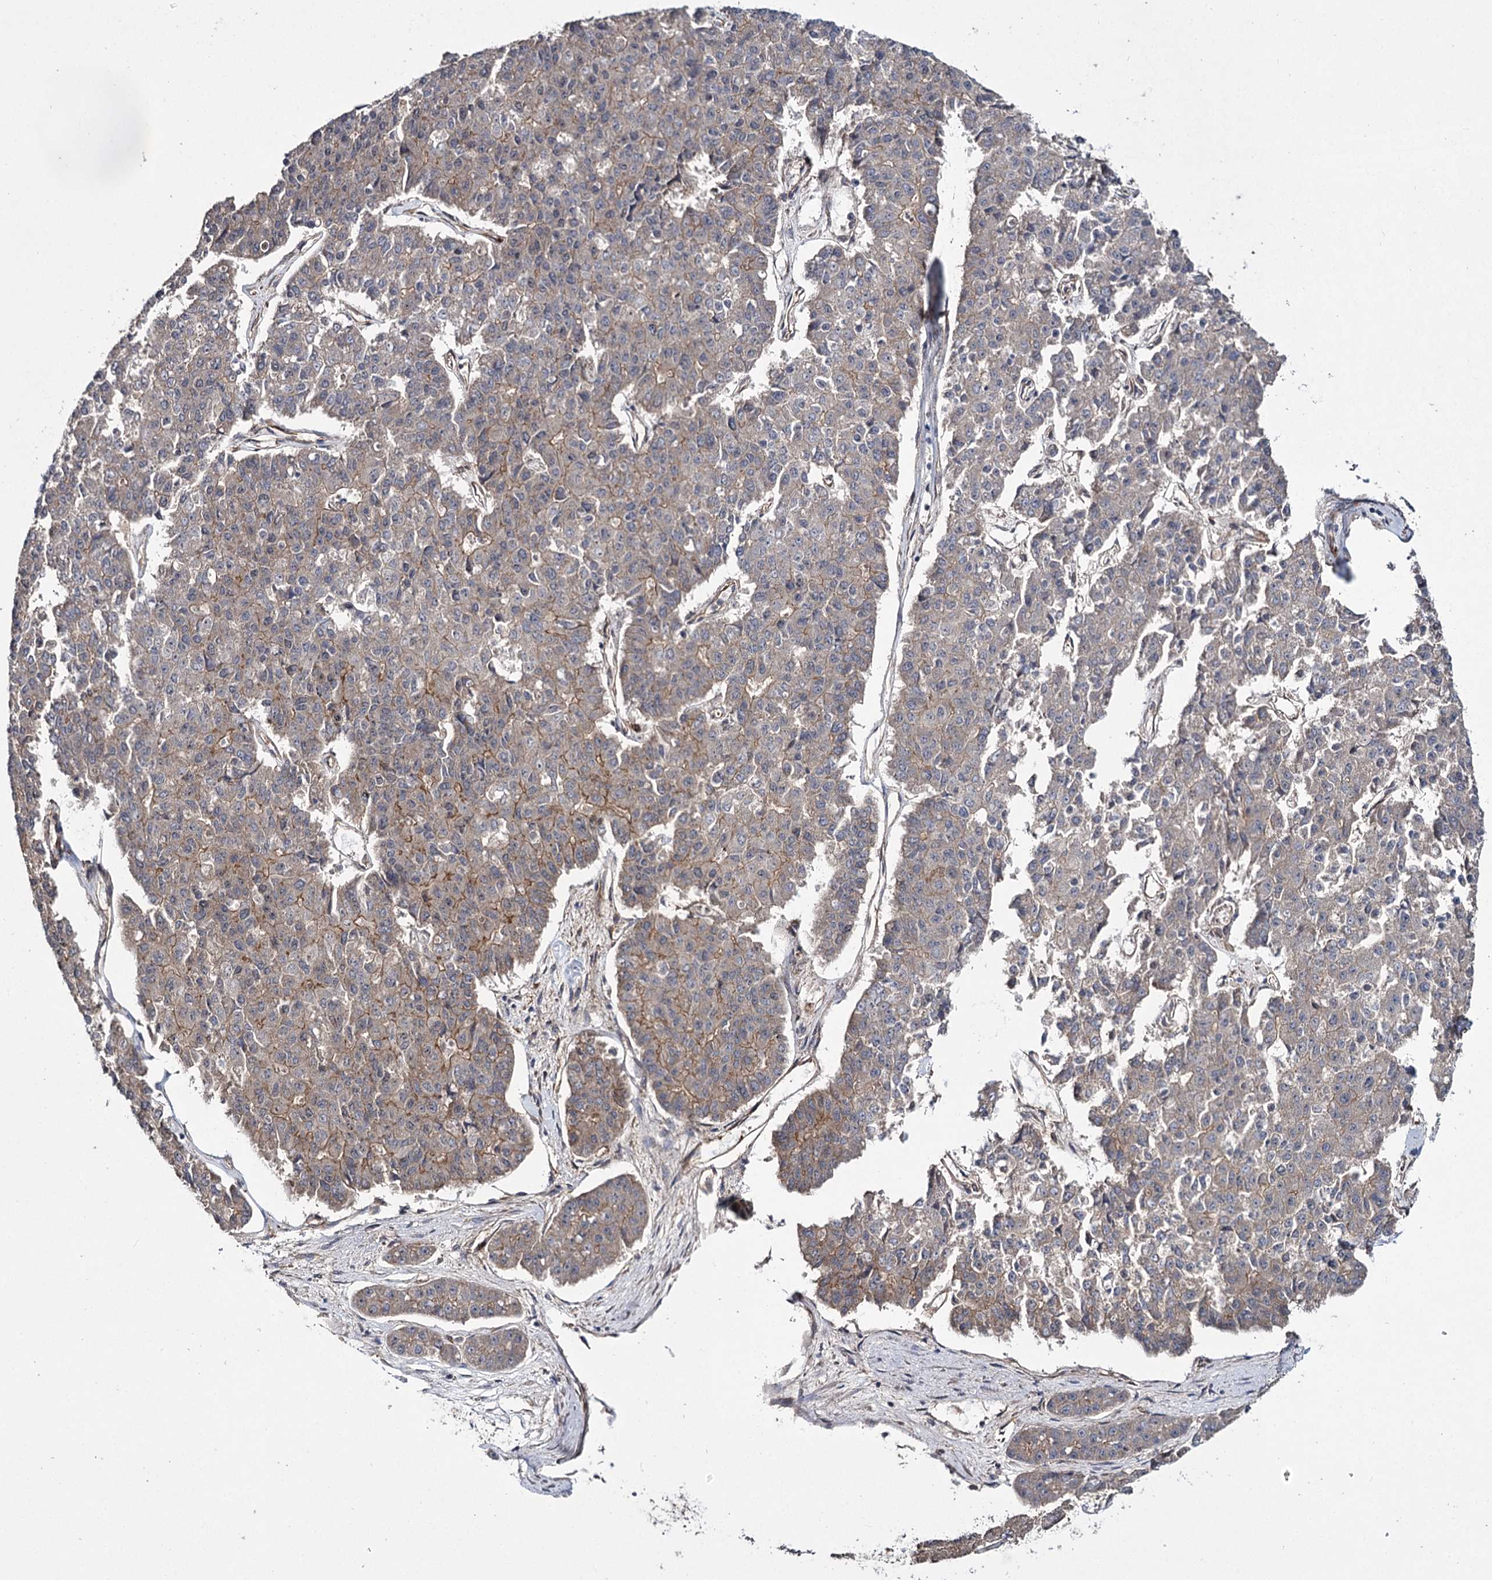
{"staining": {"intensity": "weak", "quantity": "25%-75%", "location": "cytoplasmic/membranous"}, "tissue": "pancreatic cancer", "cell_type": "Tumor cells", "image_type": "cancer", "snomed": [{"axis": "morphology", "description": "Adenocarcinoma, NOS"}, {"axis": "topography", "description": "Pancreas"}], "caption": "Weak cytoplasmic/membranous staining is identified in about 25%-75% of tumor cells in pancreatic cancer (adenocarcinoma). (IHC, brightfield microscopy, high magnification).", "gene": "MYO1C", "patient": {"sex": "male", "age": 50}}